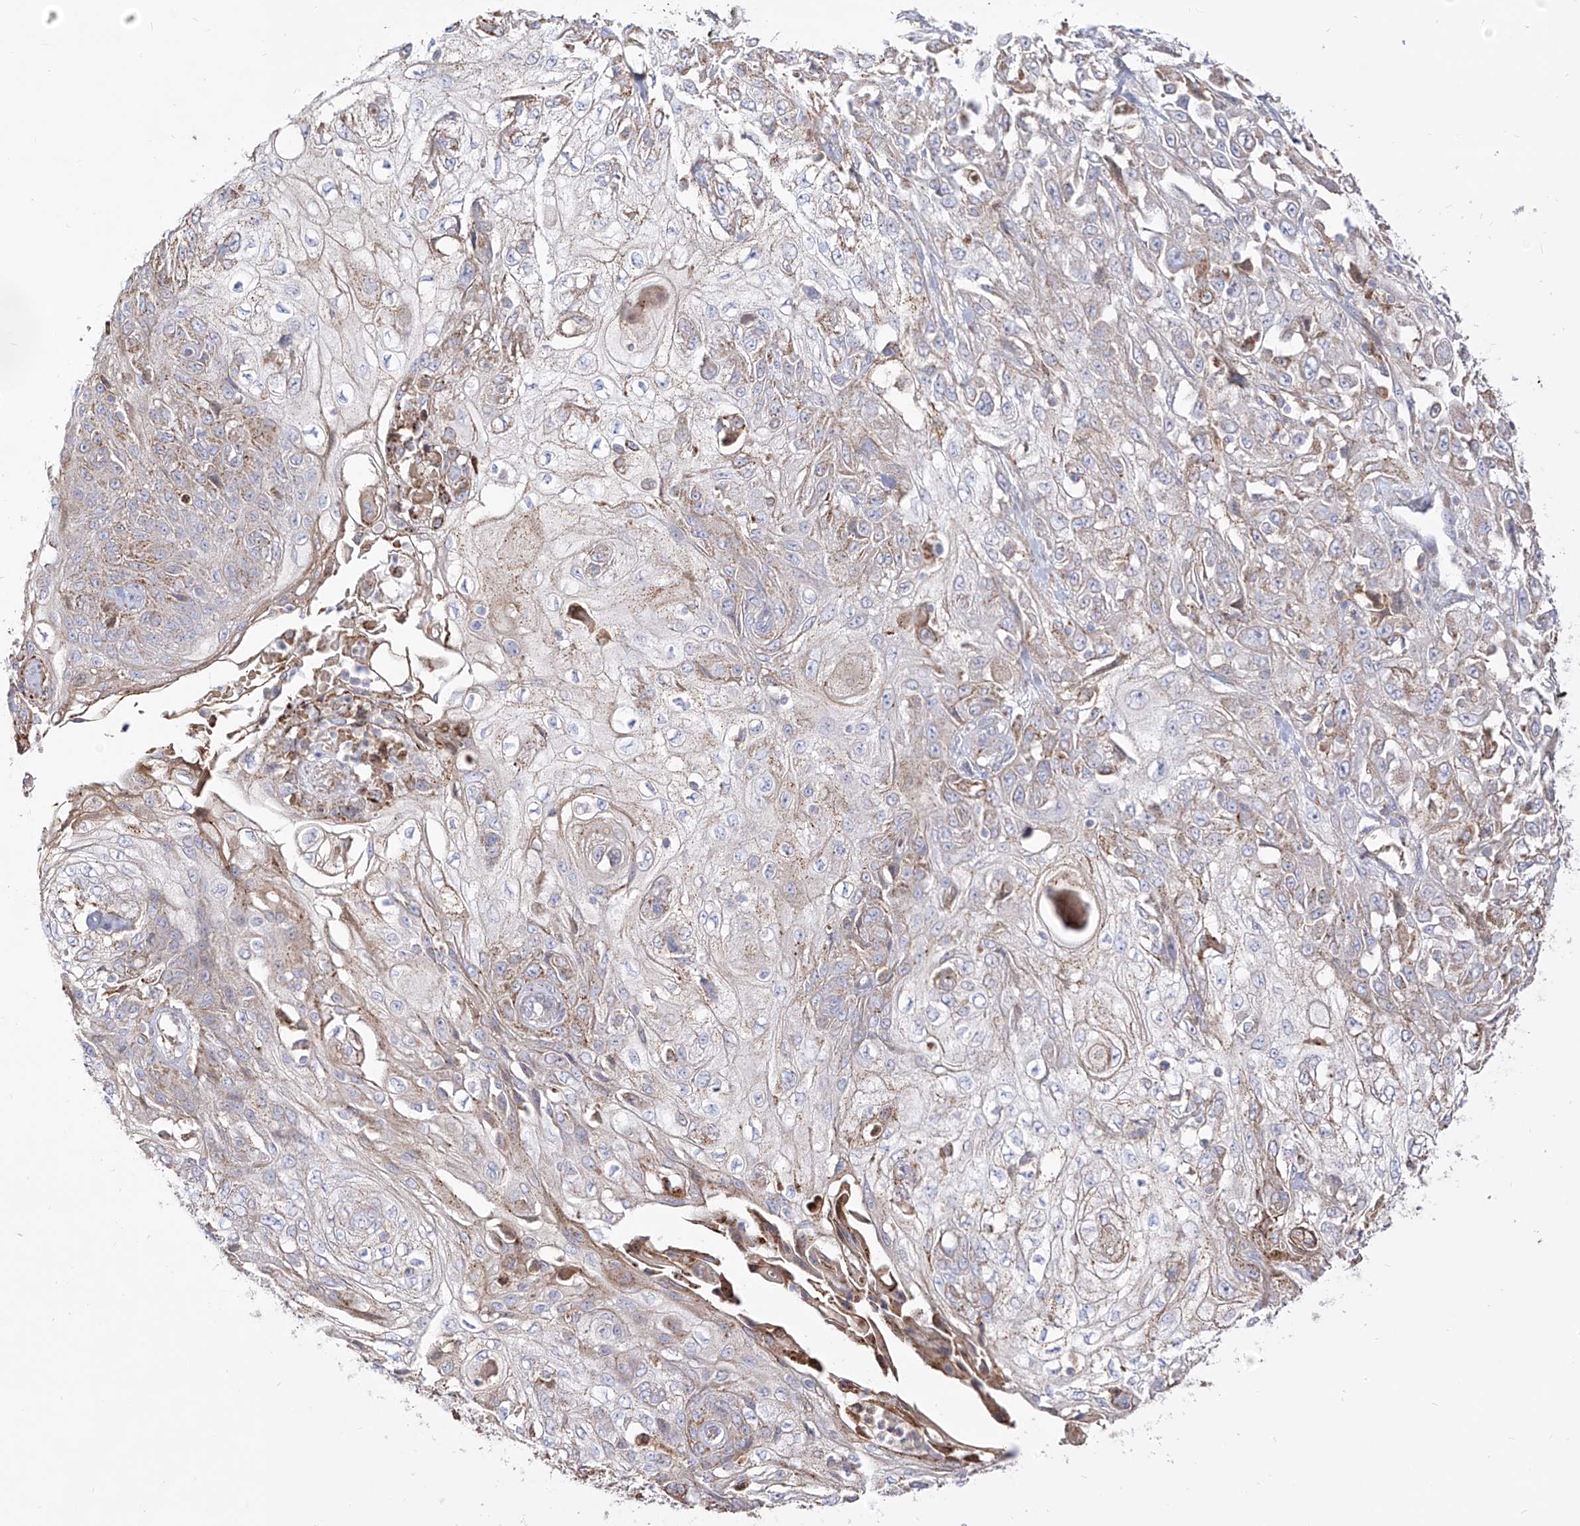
{"staining": {"intensity": "weak", "quantity": "<25%", "location": "cytoplasmic/membranous"}, "tissue": "skin cancer", "cell_type": "Tumor cells", "image_type": "cancer", "snomed": [{"axis": "morphology", "description": "Squamous cell carcinoma, NOS"}, {"axis": "morphology", "description": "Squamous cell carcinoma, metastatic, NOS"}, {"axis": "topography", "description": "Skin"}, {"axis": "topography", "description": "Lymph node"}], "caption": "Tumor cells are negative for protein expression in human skin cancer (metastatic squamous cell carcinoma). (Brightfield microscopy of DAB (3,3'-diaminobenzidine) IHC at high magnification).", "gene": "ZGRF1", "patient": {"sex": "male", "age": 75}}